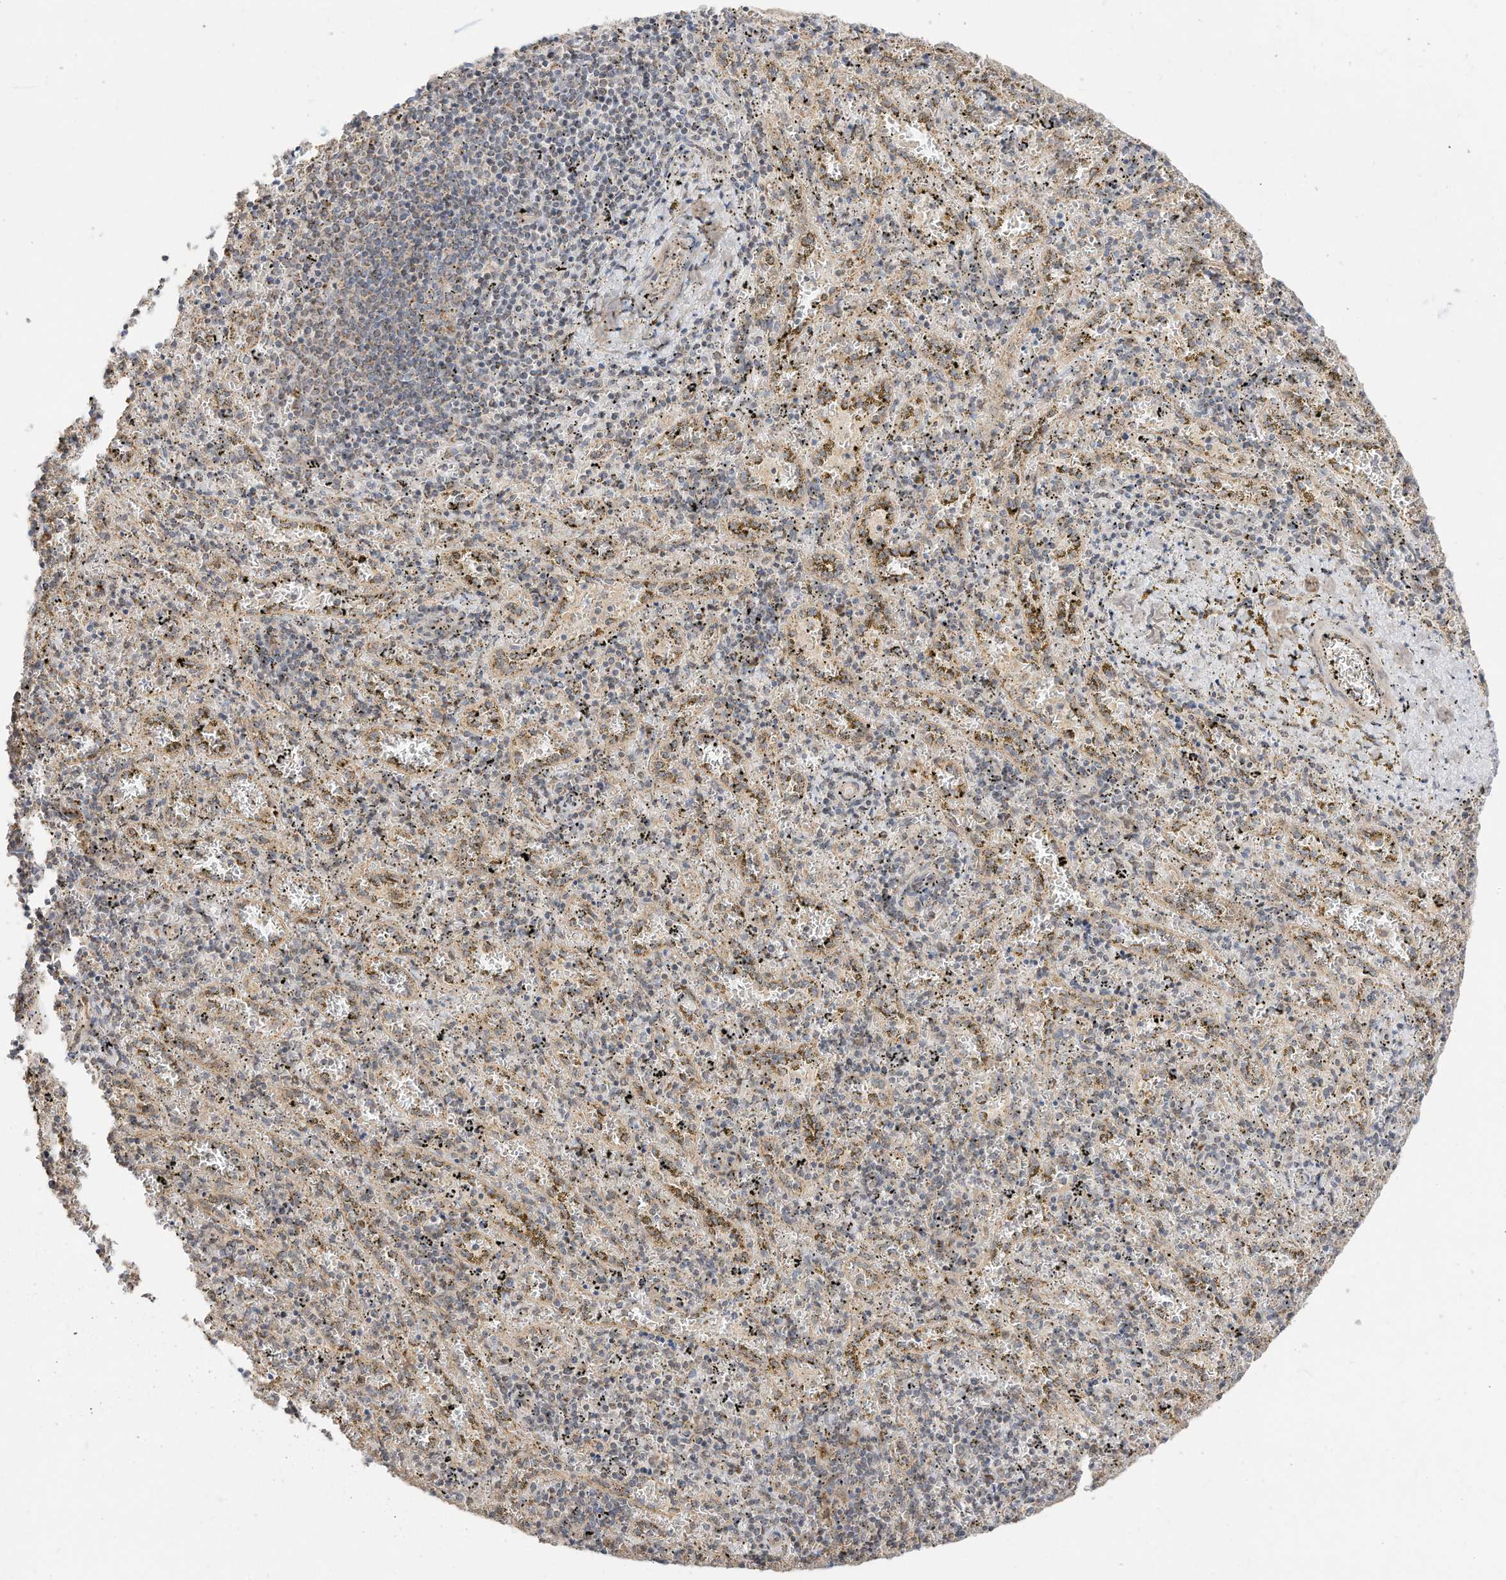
{"staining": {"intensity": "weak", "quantity": "25%-75%", "location": "cytoplasmic/membranous"}, "tissue": "spleen", "cell_type": "Cells in red pulp", "image_type": "normal", "snomed": [{"axis": "morphology", "description": "Normal tissue, NOS"}, {"axis": "topography", "description": "Spleen"}], "caption": "Immunohistochemistry photomicrograph of unremarkable spleen: spleen stained using immunohistochemistry (IHC) exhibits low levels of weak protein expression localized specifically in the cytoplasmic/membranous of cells in red pulp, appearing as a cytoplasmic/membranous brown color.", "gene": "CAGE1", "patient": {"sex": "male", "age": 11}}